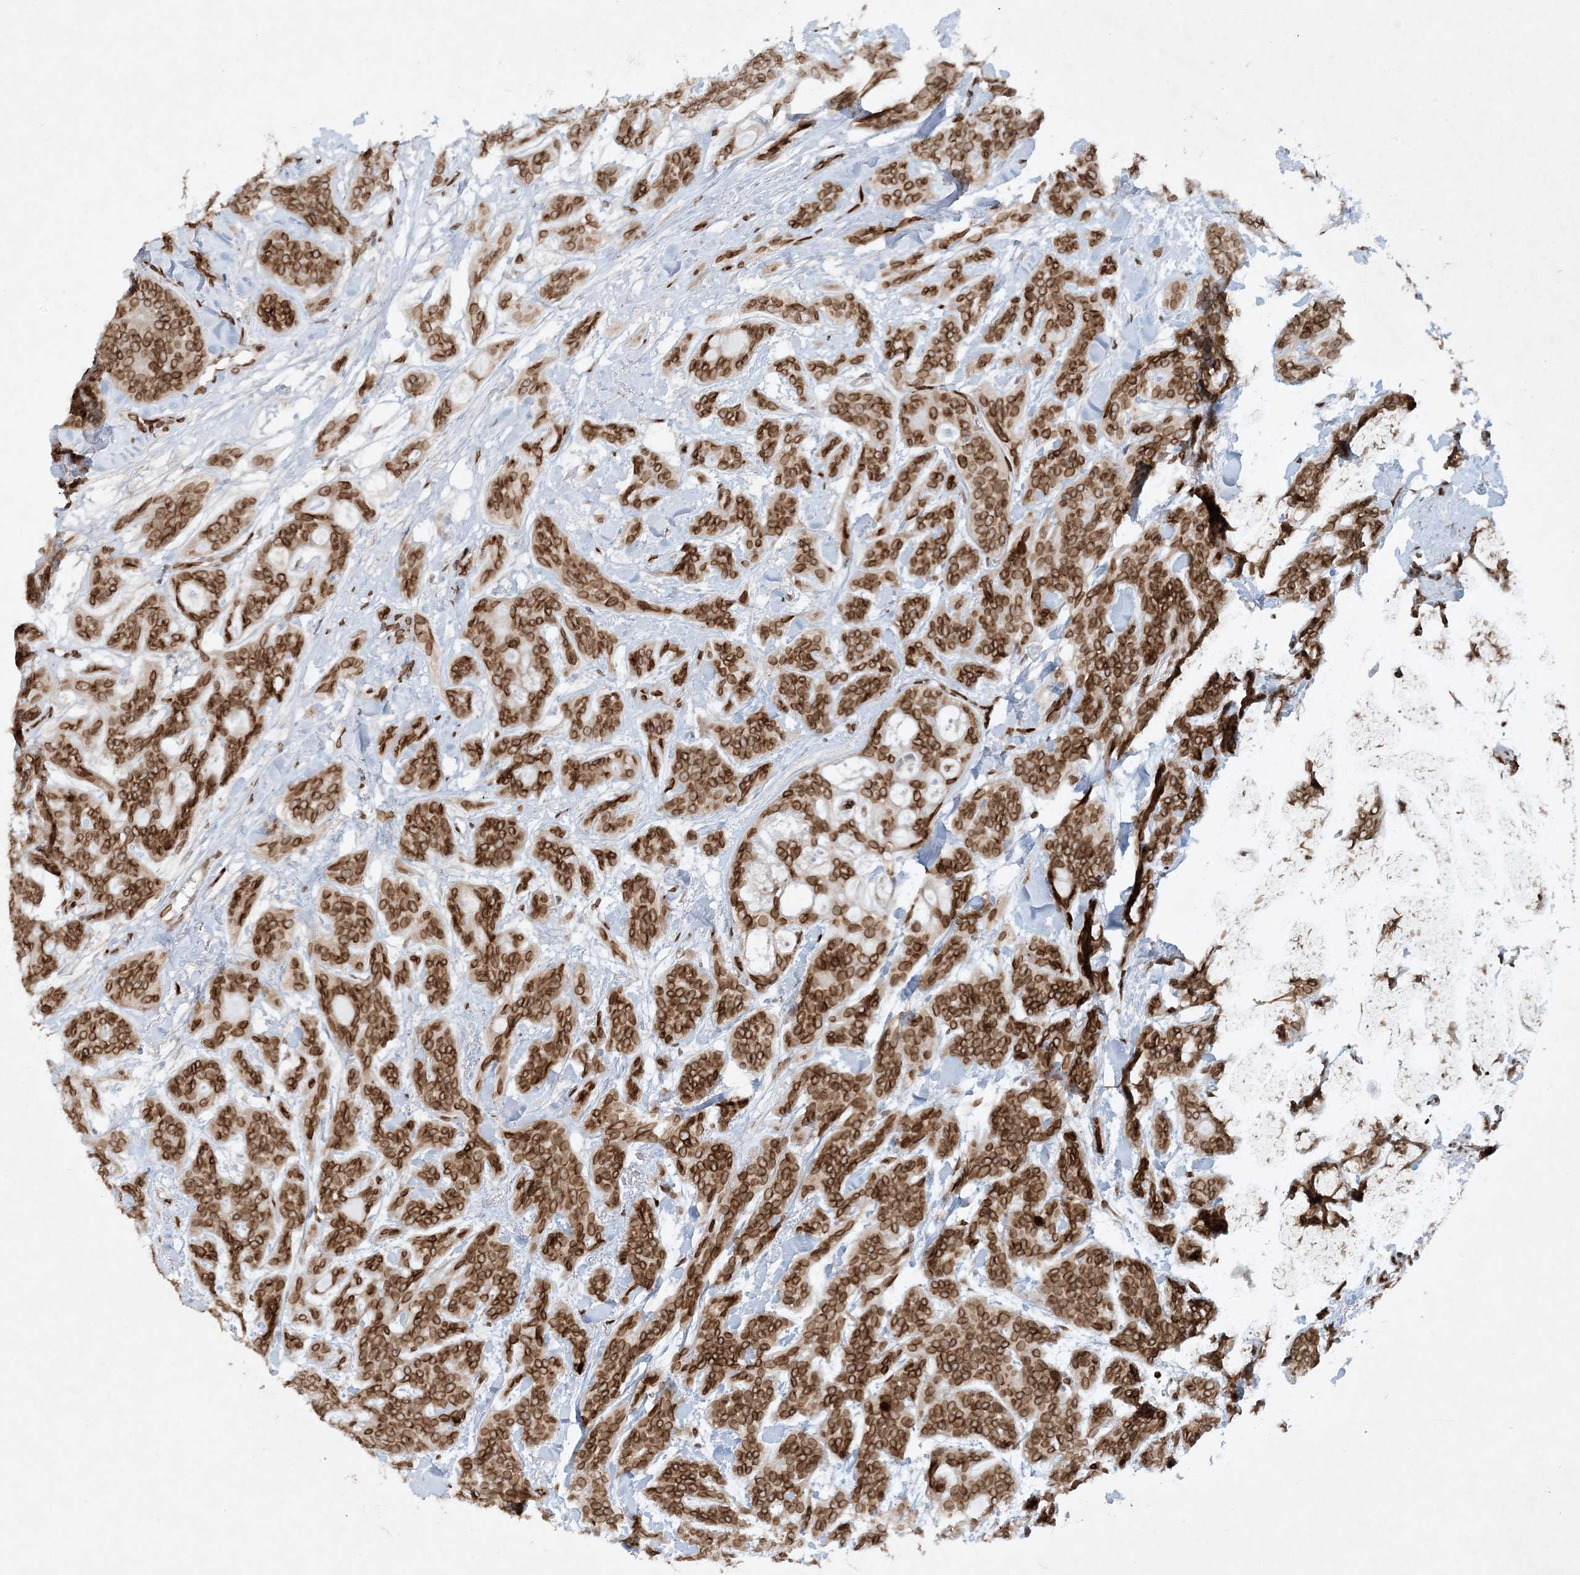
{"staining": {"intensity": "moderate", "quantity": ">75%", "location": "cytoplasmic/membranous"}, "tissue": "head and neck cancer", "cell_type": "Tumor cells", "image_type": "cancer", "snomed": [{"axis": "morphology", "description": "Adenocarcinoma, NOS"}, {"axis": "topography", "description": "Head-Neck"}], "caption": "High-magnification brightfield microscopy of head and neck cancer (adenocarcinoma) stained with DAB (brown) and counterstained with hematoxylin (blue). tumor cells exhibit moderate cytoplasmic/membranous expression is present in about>75% of cells.", "gene": "SLC35A2", "patient": {"sex": "male", "age": 66}}